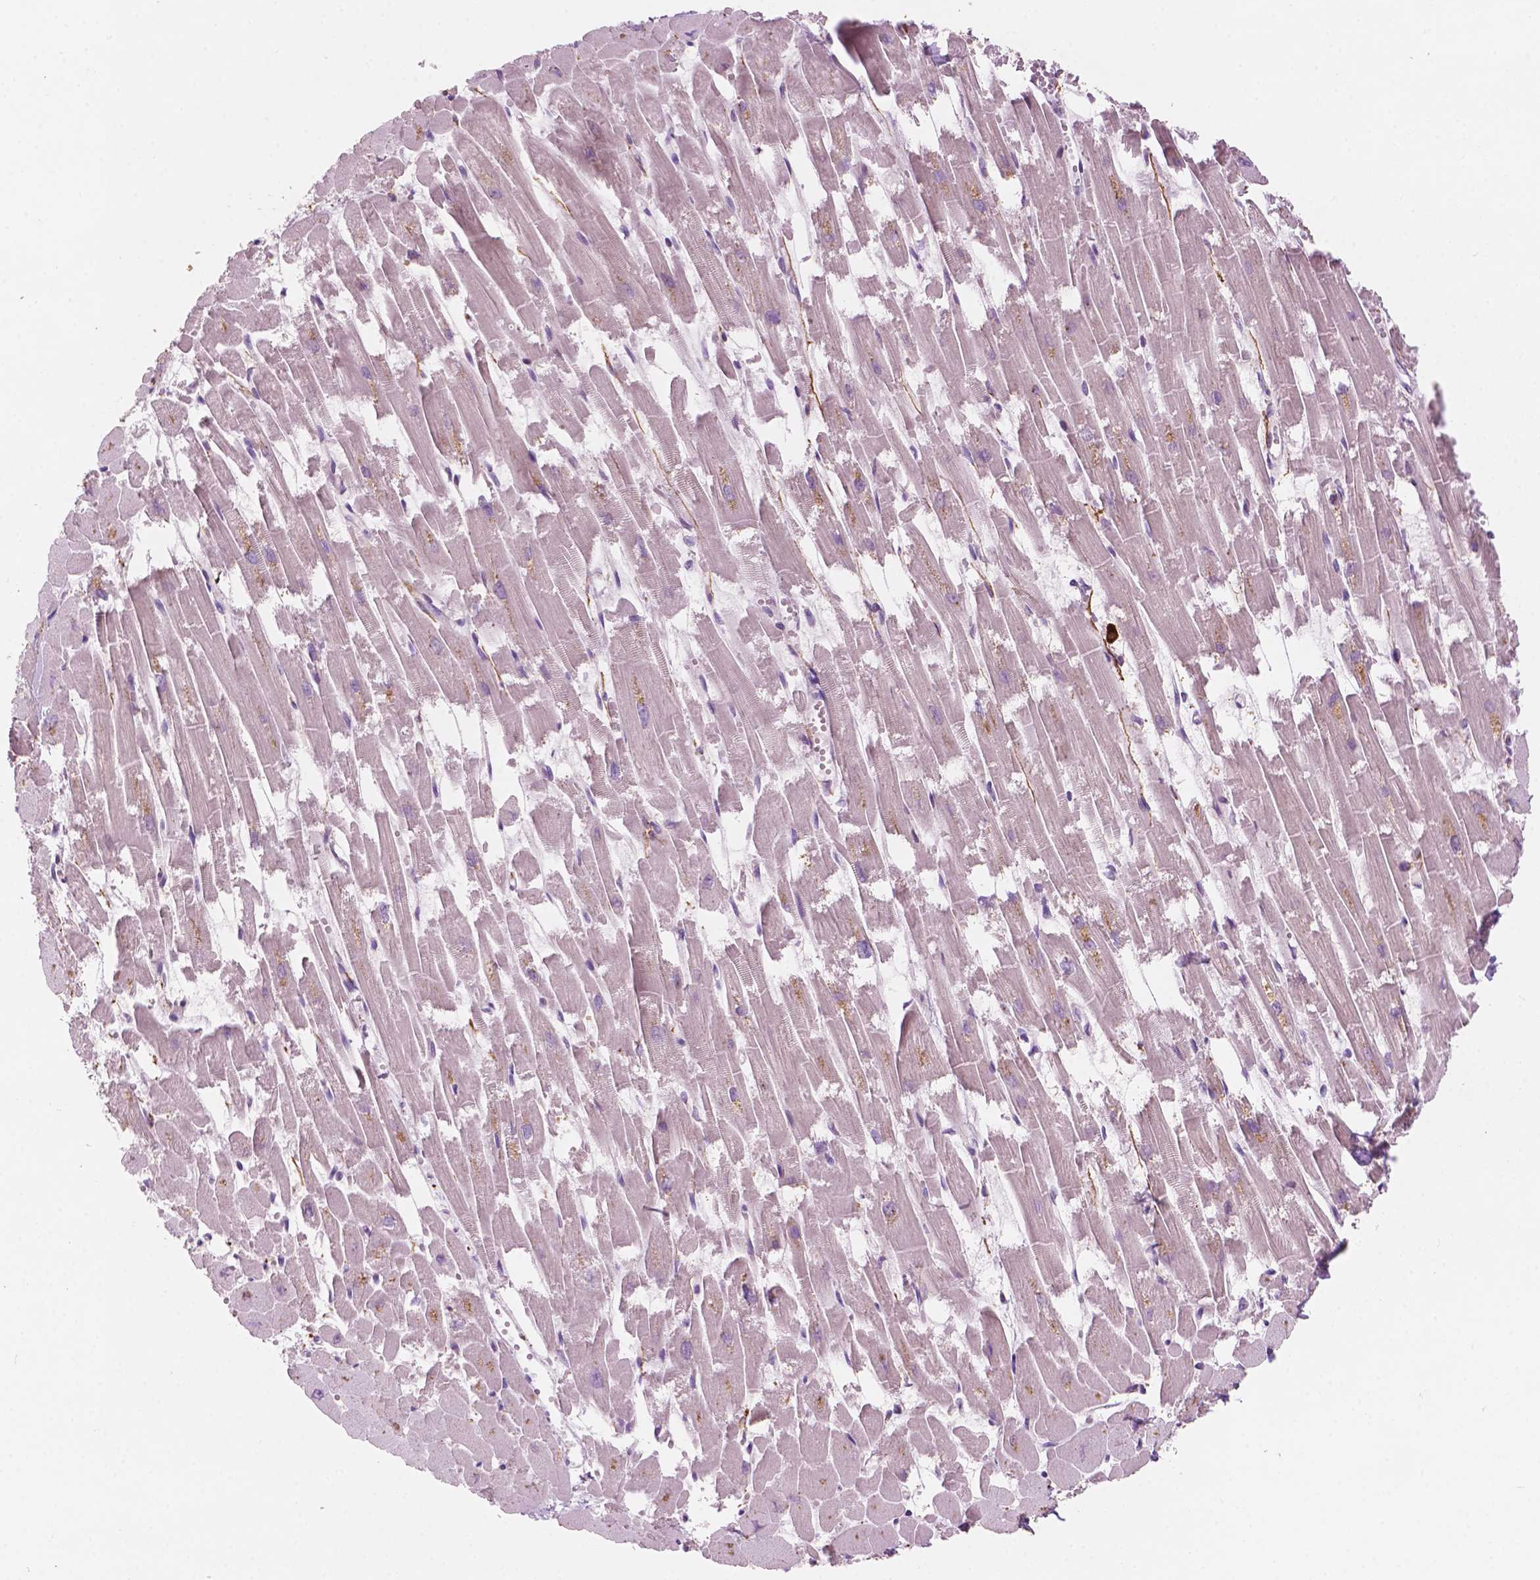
{"staining": {"intensity": "negative", "quantity": "none", "location": "none"}, "tissue": "heart muscle", "cell_type": "Cardiomyocytes", "image_type": "normal", "snomed": [{"axis": "morphology", "description": "Normal tissue, NOS"}, {"axis": "topography", "description": "Heart"}], "caption": "Cardiomyocytes show no significant expression in unremarkable heart muscle.", "gene": "LRP1B", "patient": {"sex": "female", "age": 52}}